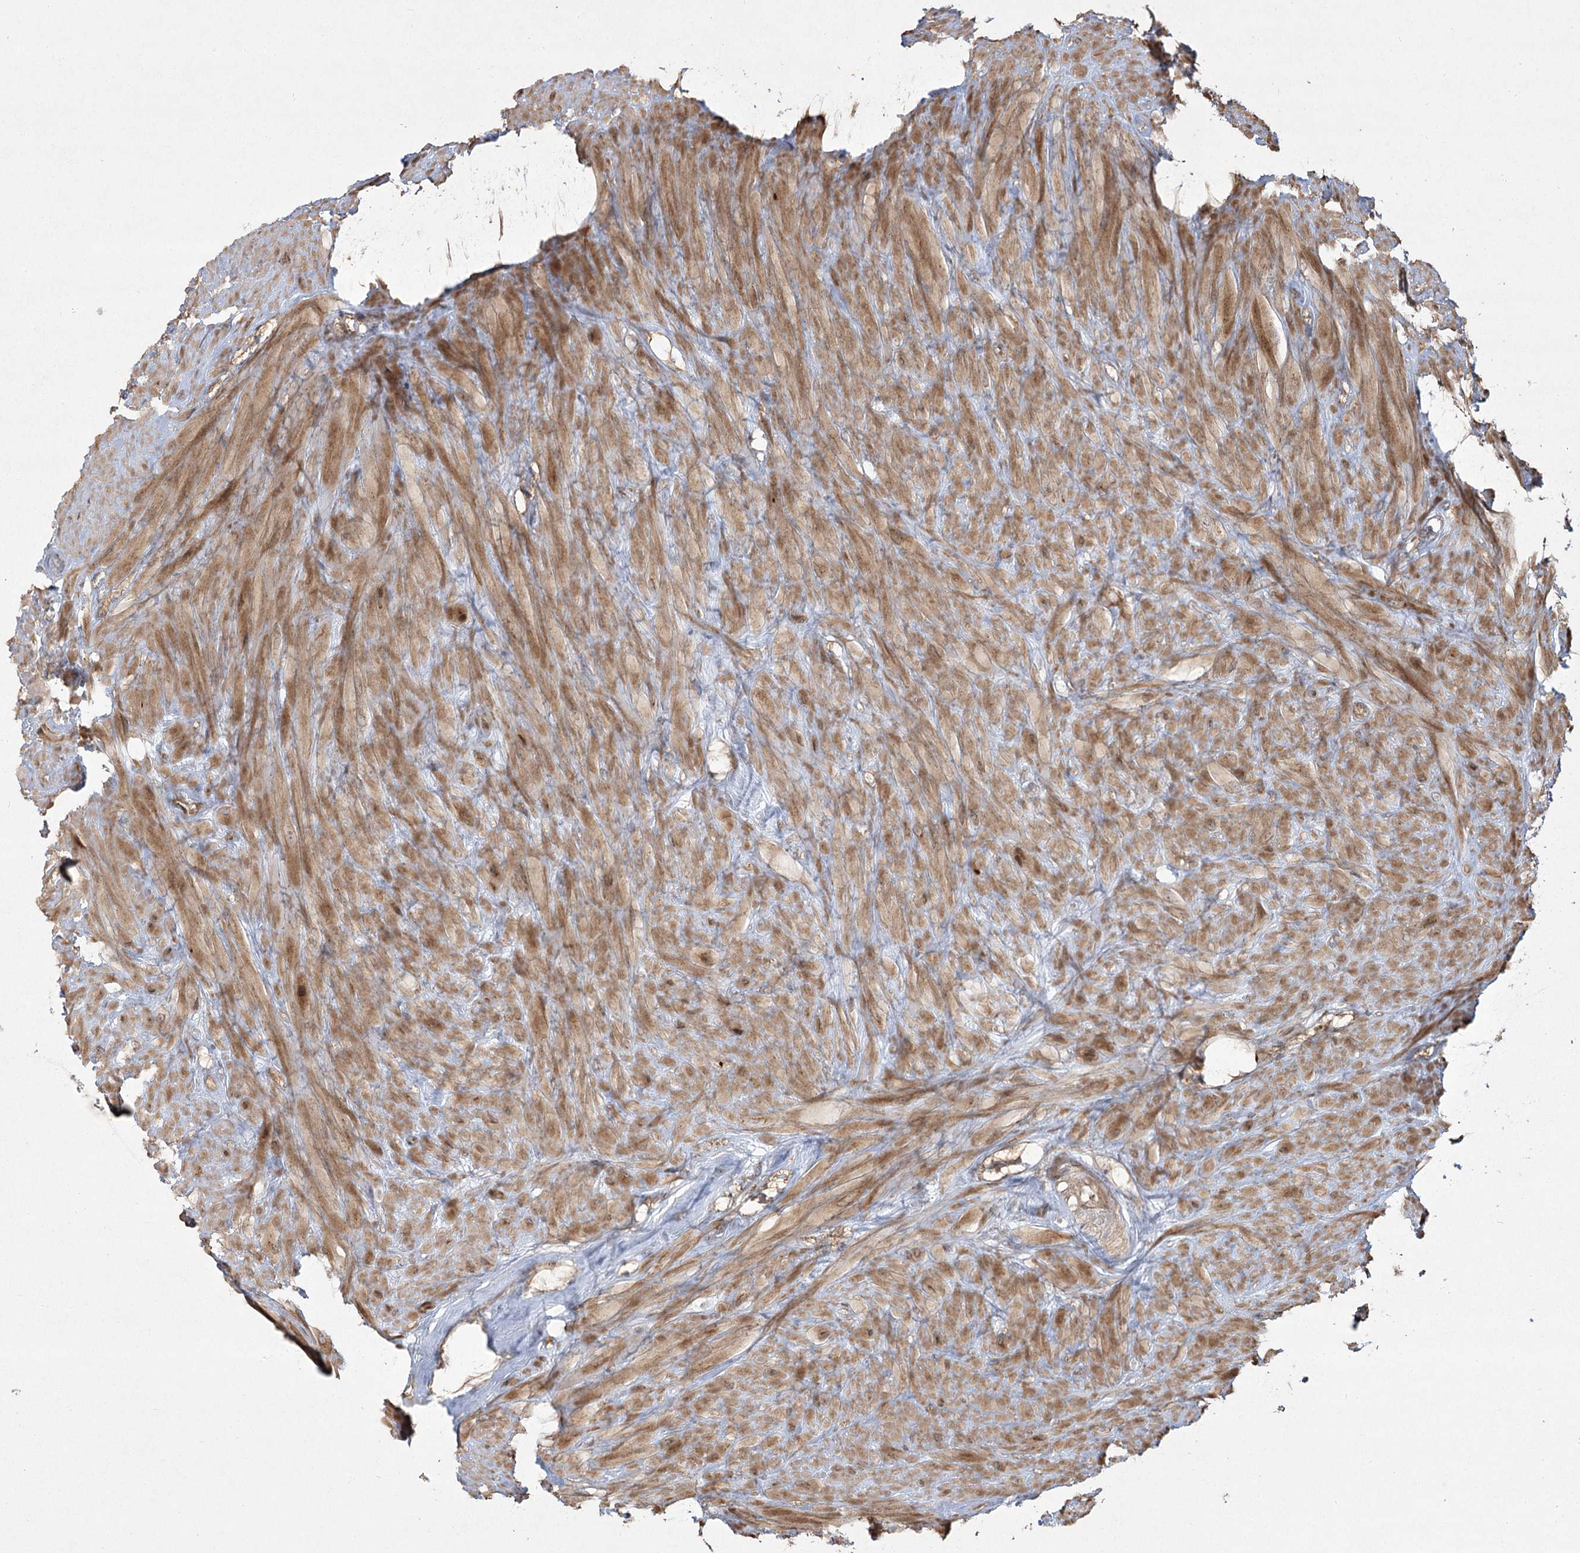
{"staining": {"intensity": "moderate", "quantity": ">75%", "location": "cytoplasmic/membranous"}, "tissue": "seminal vesicle", "cell_type": "Glandular cells", "image_type": "normal", "snomed": [{"axis": "morphology", "description": "Normal tissue, NOS"}, {"axis": "topography", "description": "Seminal veicle"}], "caption": "A photomicrograph of seminal vesicle stained for a protein reveals moderate cytoplasmic/membranous brown staining in glandular cells. Ihc stains the protein of interest in brown and the nuclei are stained blue.", "gene": "CPLANE1", "patient": {"sex": "male", "age": 80}}